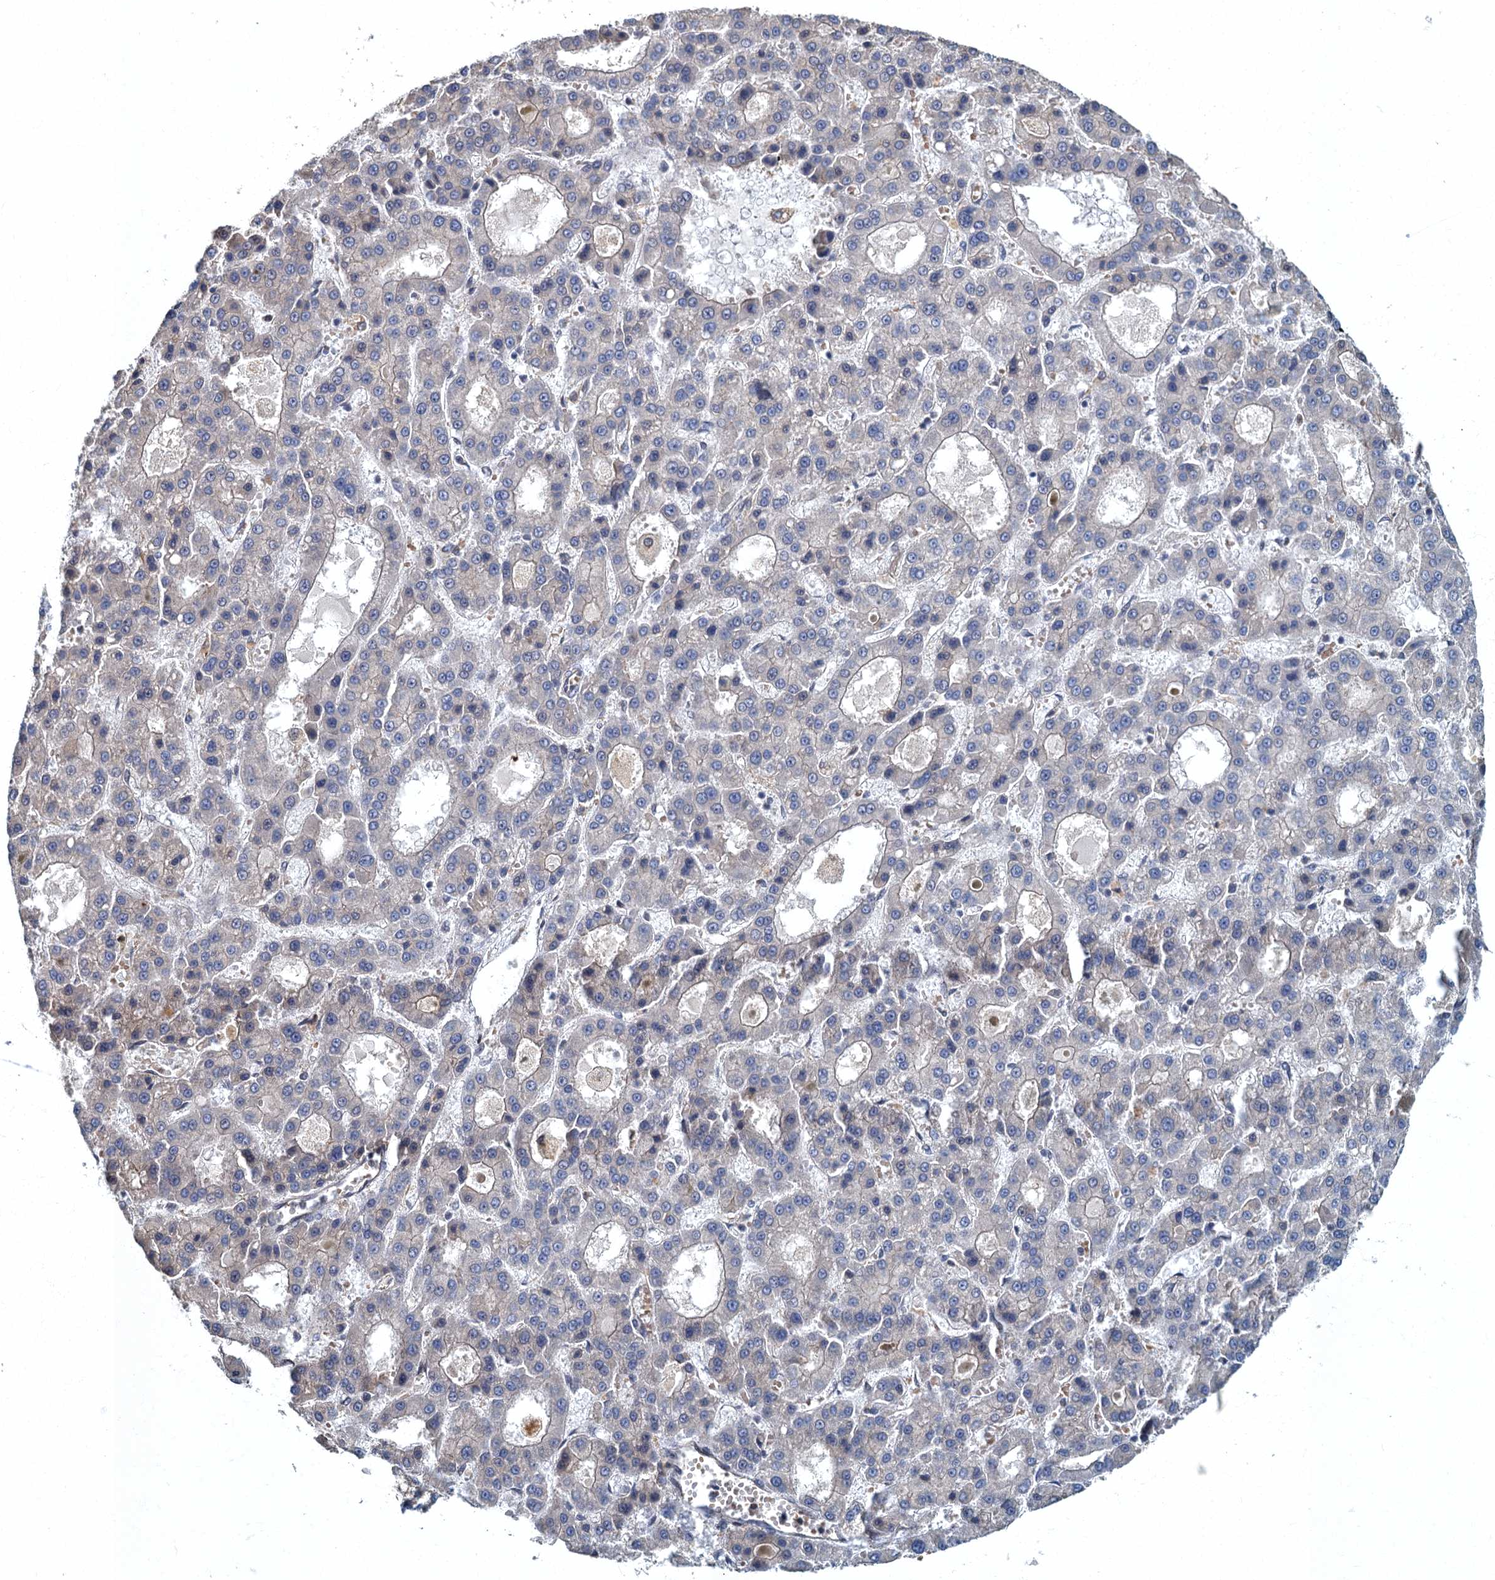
{"staining": {"intensity": "negative", "quantity": "none", "location": "none"}, "tissue": "liver cancer", "cell_type": "Tumor cells", "image_type": "cancer", "snomed": [{"axis": "morphology", "description": "Carcinoma, Hepatocellular, NOS"}, {"axis": "topography", "description": "Liver"}], "caption": "A micrograph of human liver hepatocellular carcinoma is negative for staining in tumor cells.", "gene": "TBCK", "patient": {"sex": "male", "age": 70}}